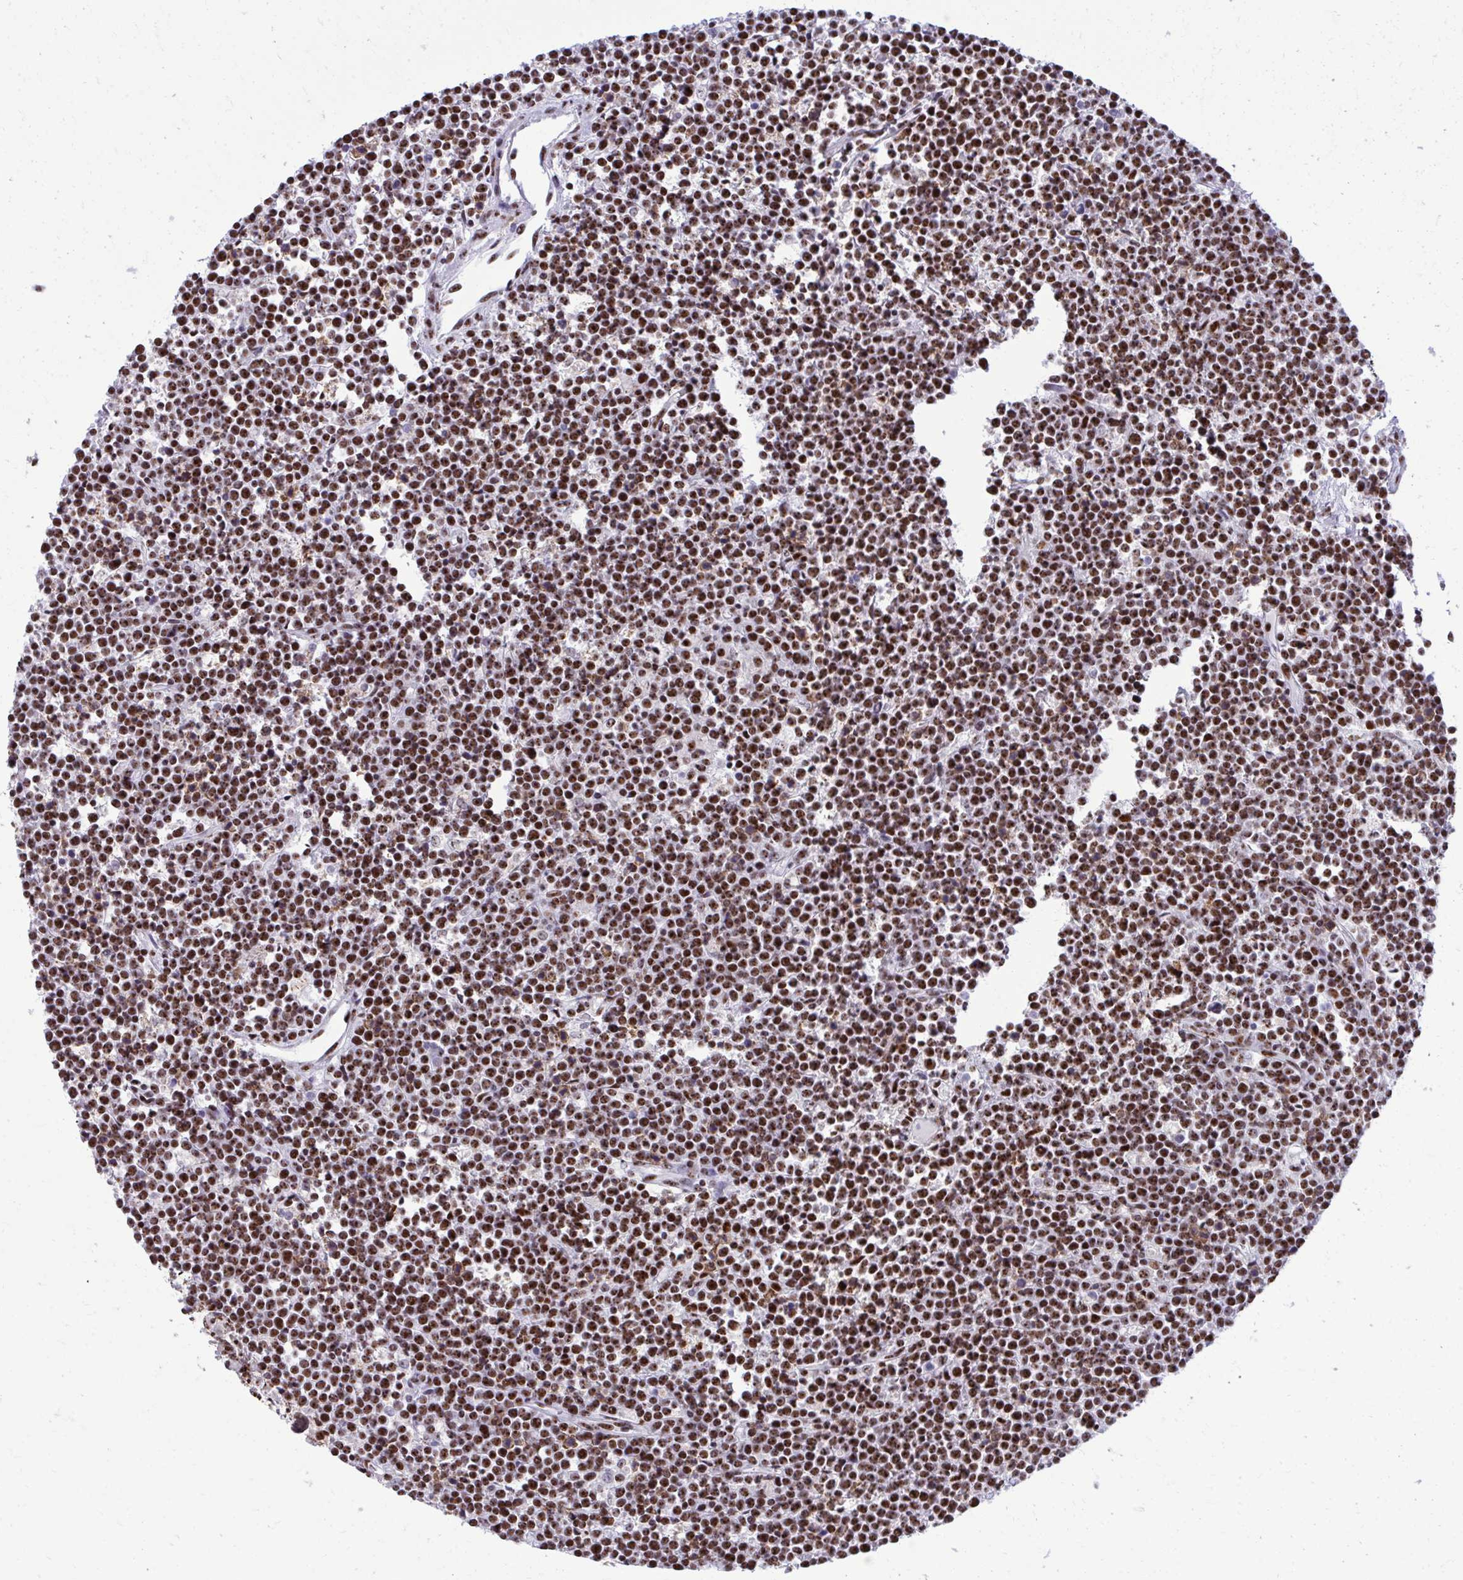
{"staining": {"intensity": "strong", "quantity": ">75%", "location": "nuclear"}, "tissue": "lymphoma", "cell_type": "Tumor cells", "image_type": "cancer", "snomed": [{"axis": "morphology", "description": "Malignant lymphoma, non-Hodgkin's type, High grade"}, {"axis": "topography", "description": "Ovary"}], "caption": "A histopathology image showing strong nuclear positivity in approximately >75% of tumor cells in high-grade malignant lymphoma, non-Hodgkin's type, as visualized by brown immunohistochemical staining.", "gene": "PELP1", "patient": {"sex": "female", "age": 56}}